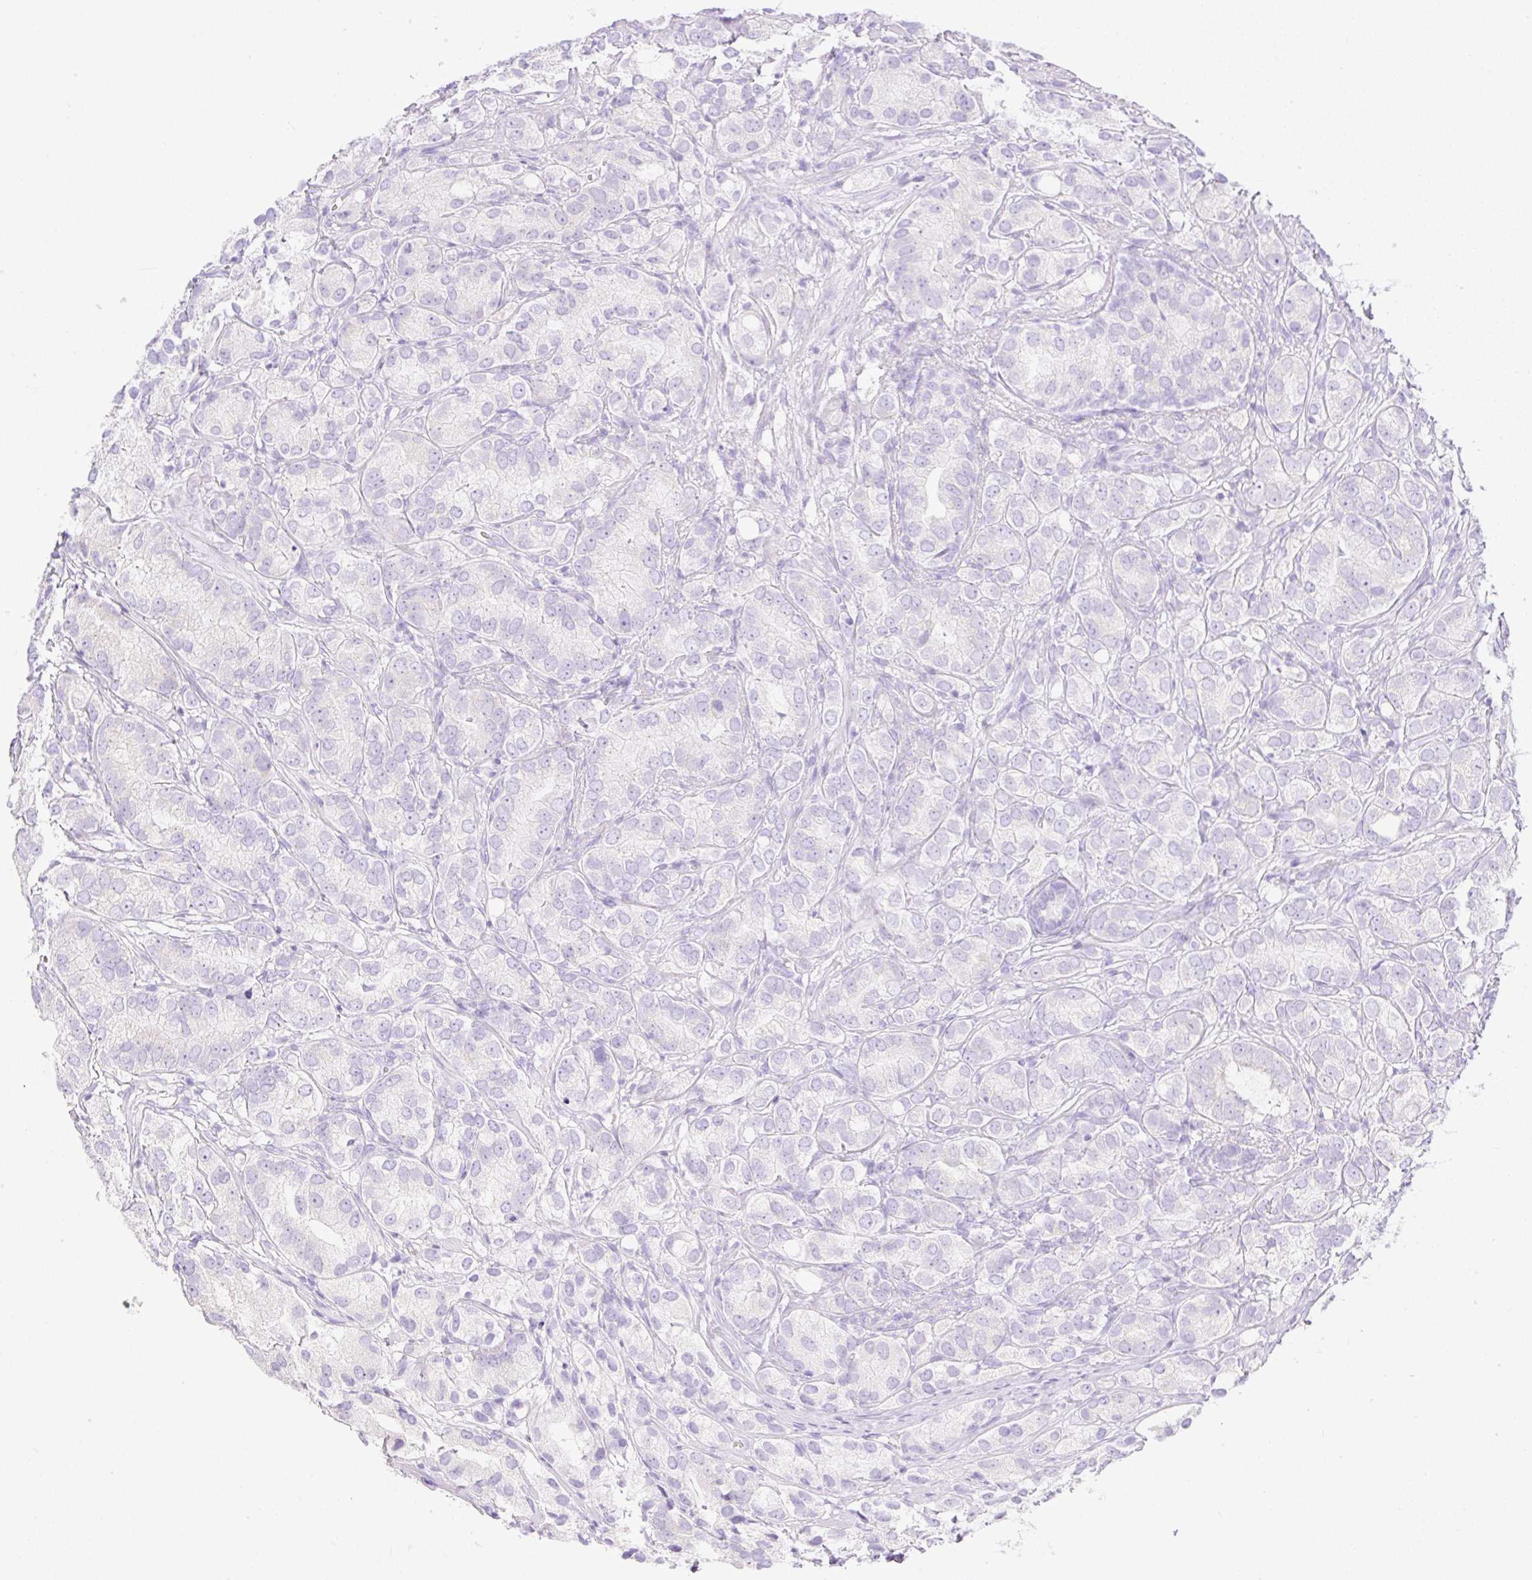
{"staining": {"intensity": "negative", "quantity": "none", "location": "none"}, "tissue": "prostate cancer", "cell_type": "Tumor cells", "image_type": "cancer", "snomed": [{"axis": "morphology", "description": "Adenocarcinoma, High grade"}, {"axis": "topography", "description": "Prostate"}], "caption": "DAB (3,3'-diaminobenzidine) immunohistochemical staining of human prostate high-grade adenocarcinoma shows no significant positivity in tumor cells.", "gene": "CDX1", "patient": {"sex": "male", "age": 82}}